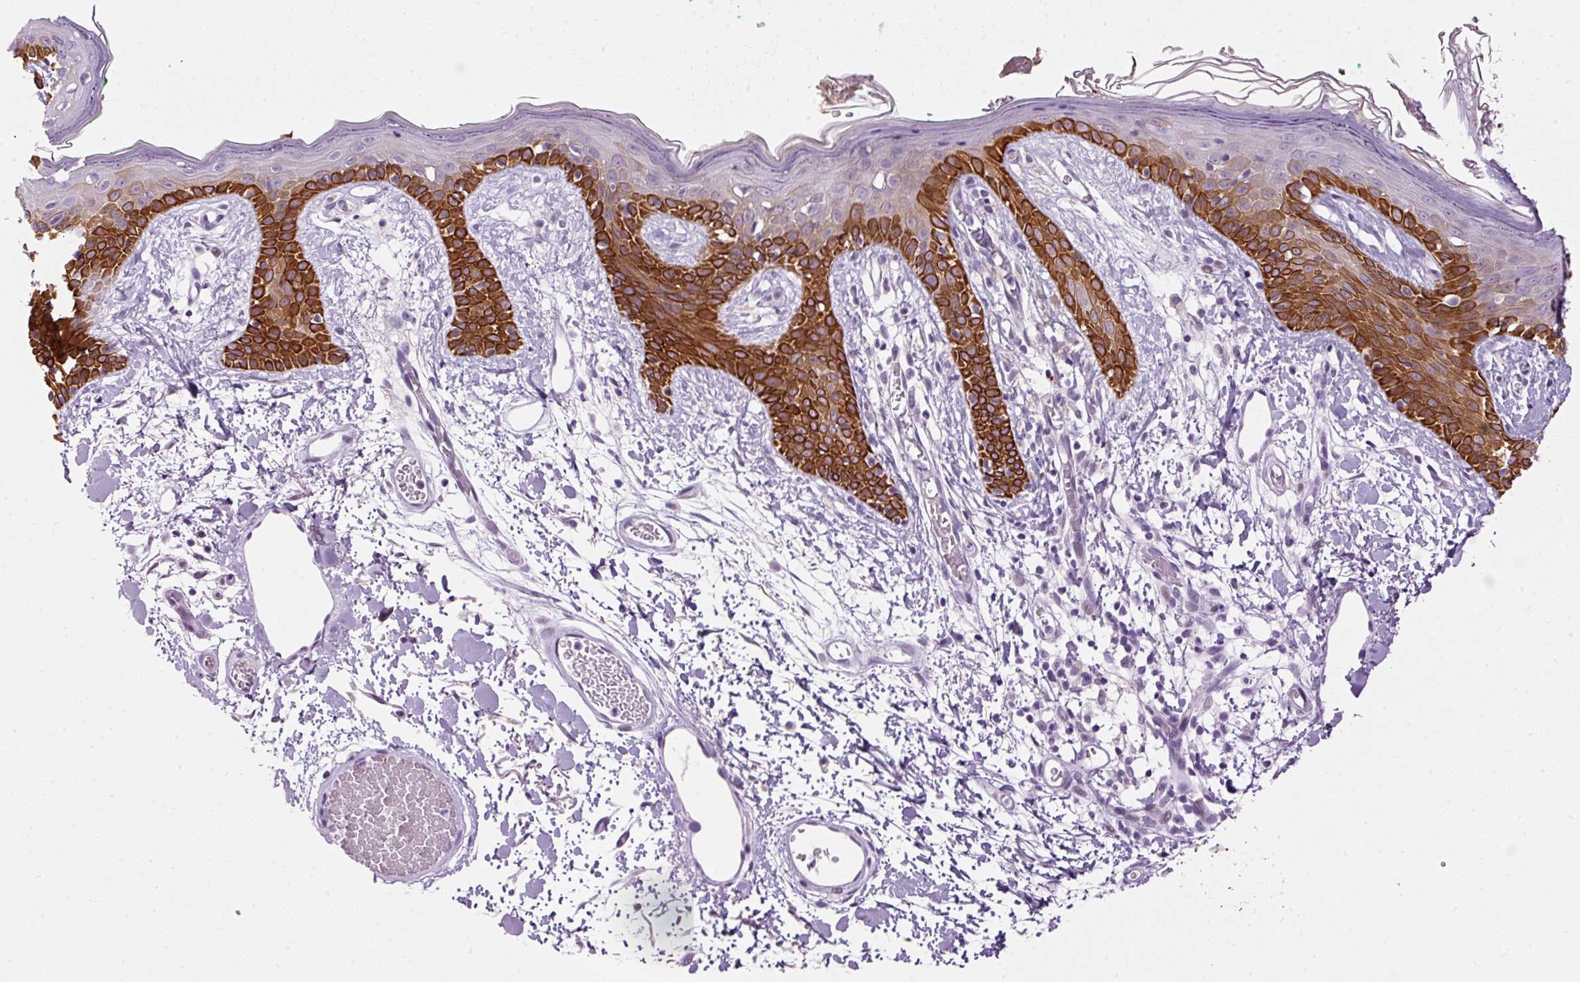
{"staining": {"intensity": "negative", "quantity": "none", "location": "none"}, "tissue": "skin", "cell_type": "Fibroblasts", "image_type": "normal", "snomed": [{"axis": "morphology", "description": "Normal tissue, NOS"}, {"axis": "topography", "description": "Skin"}], "caption": "Immunohistochemistry (IHC) micrograph of benign skin: skin stained with DAB (3,3'-diaminobenzidine) exhibits no significant protein positivity in fibroblasts.", "gene": "SRC", "patient": {"sex": "male", "age": 79}}